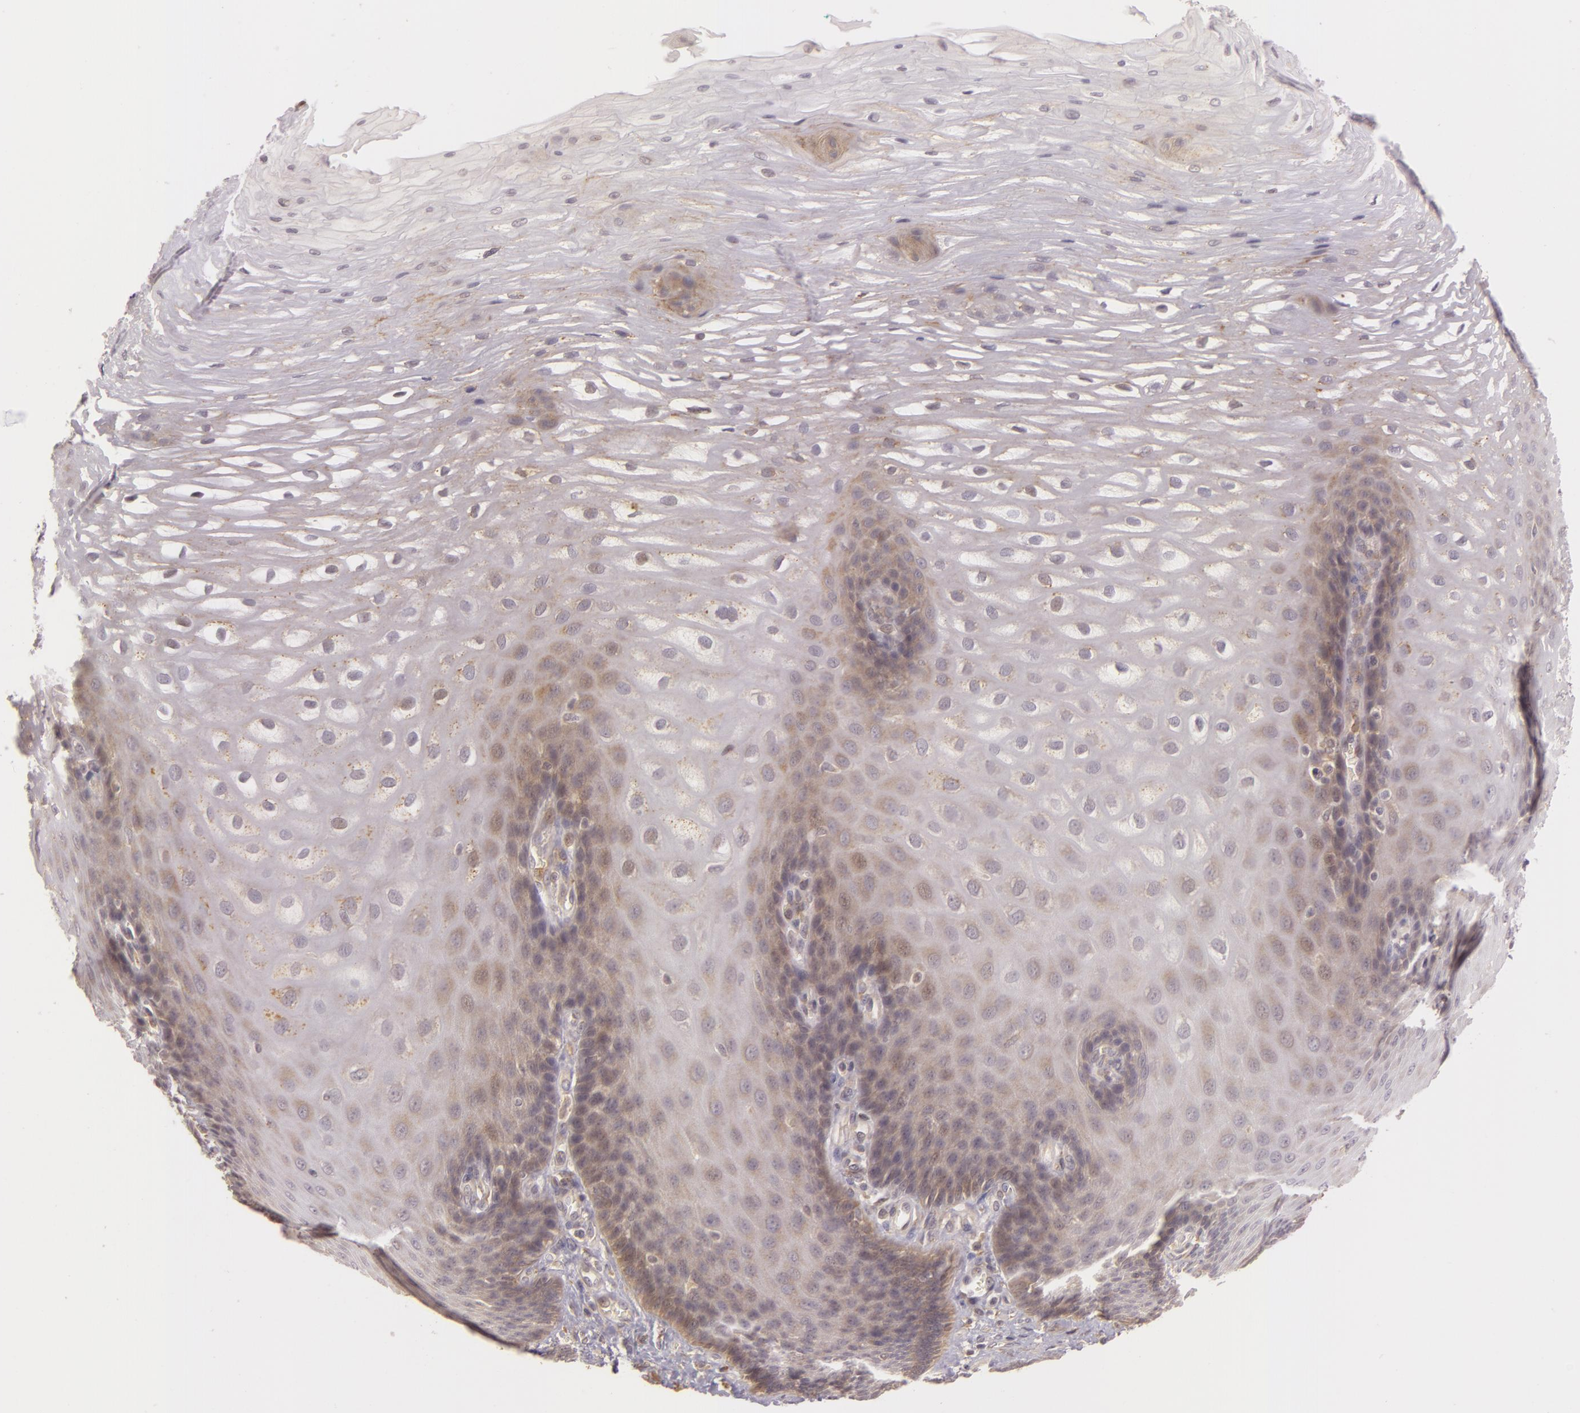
{"staining": {"intensity": "negative", "quantity": "none", "location": "none"}, "tissue": "esophagus", "cell_type": "Squamous epithelial cells", "image_type": "normal", "snomed": [{"axis": "morphology", "description": "Normal tissue, NOS"}, {"axis": "morphology", "description": "Adenocarcinoma, NOS"}, {"axis": "topography", "description": "Esophagus"}, {"axis": "topography", "description": "Stomach"}], "caption": "Squamous epithelial cells are negative for protein expression in unremarkable human esophagus.", "gene": "PPP1R3F", "patient": {"sex": "male", "age": 62}}